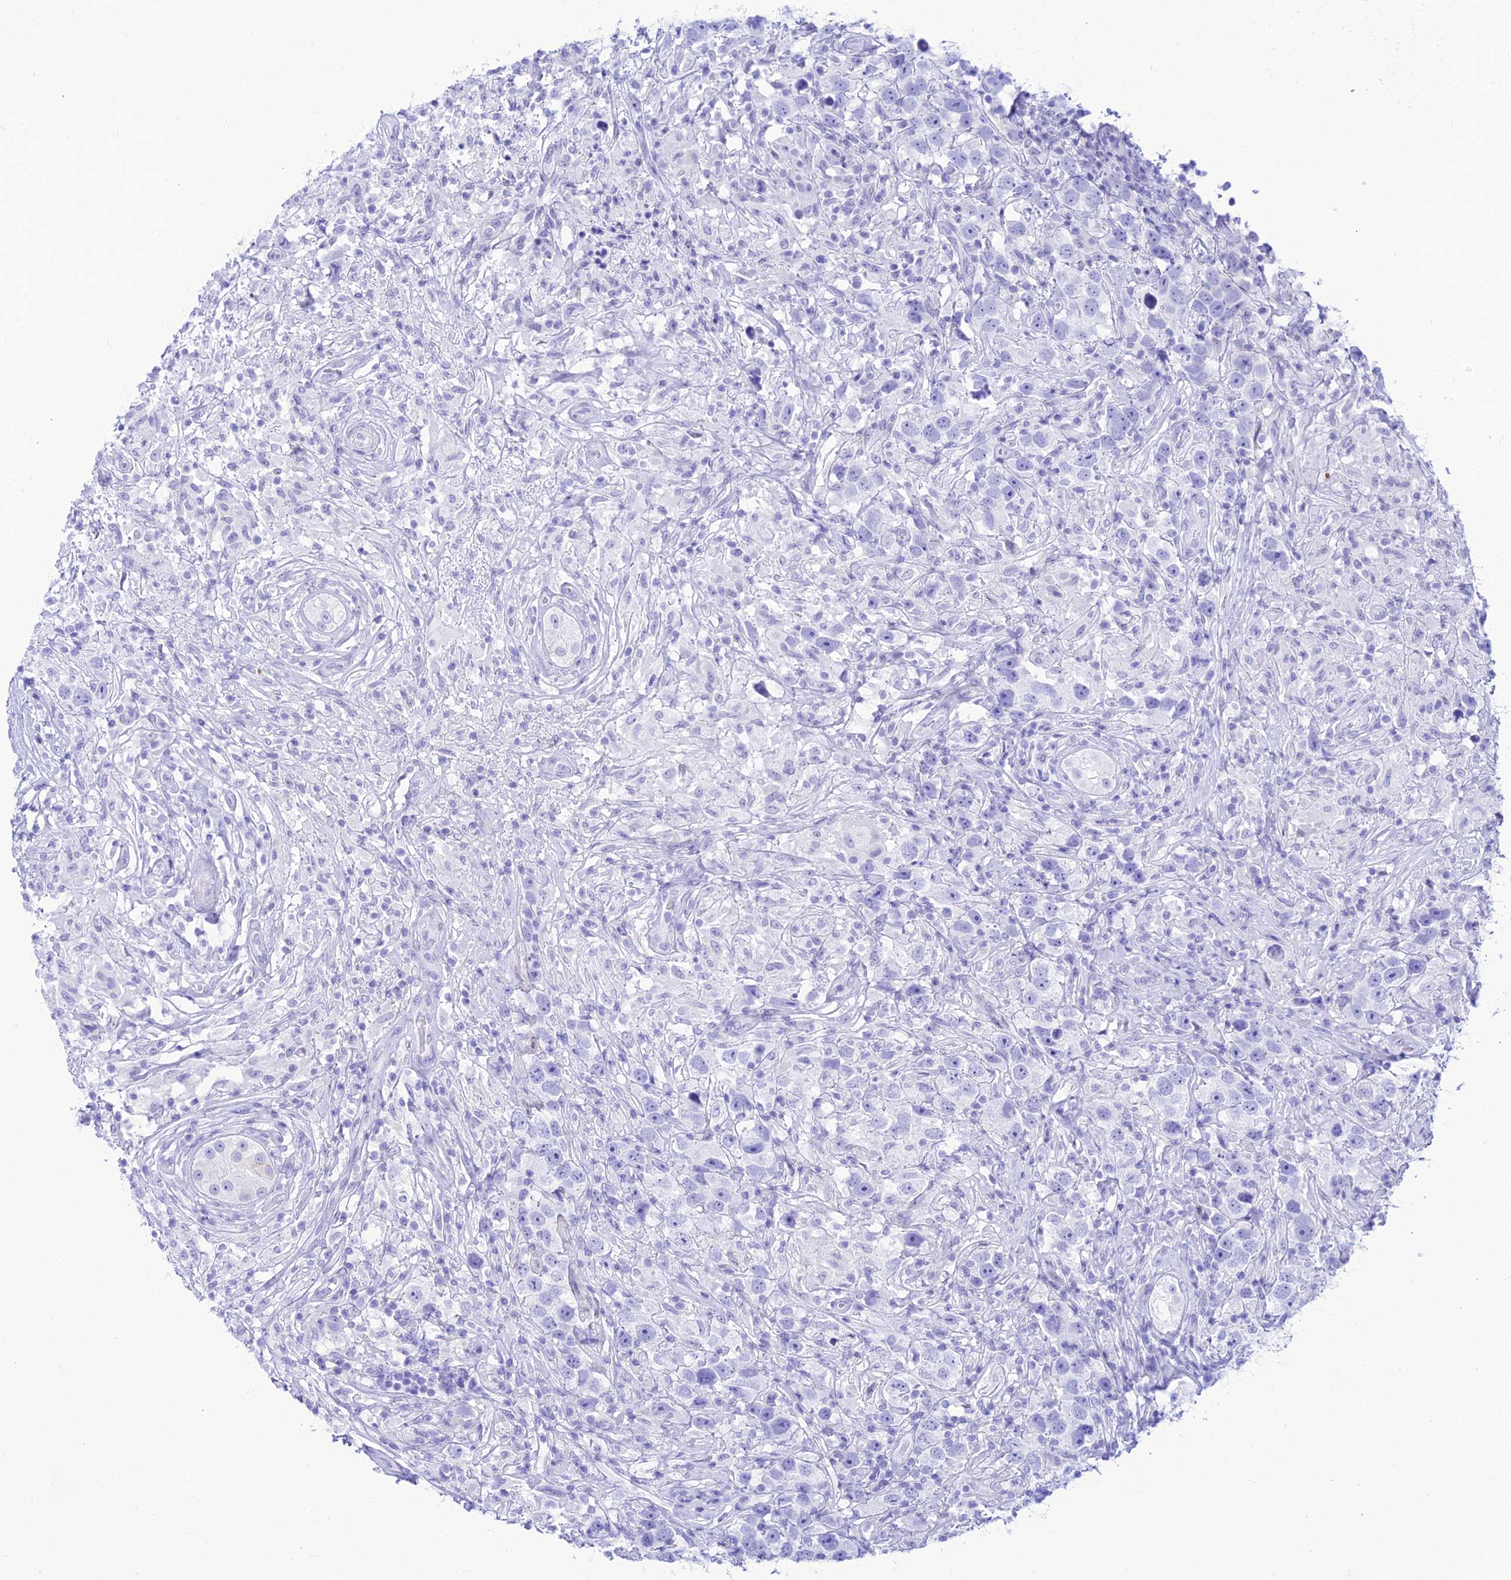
{"staining": {"intensity": "negative", "quantity": "none", "location": "none"}, "tissue": "testis cancer", "cell_type": "Tumor cells", "image_type": "cancer", "snomed": [{"axis": "morphology", "description": "Seminoma, NOS"}, {"axis": "topography", "description": "Testis"}], "caption": "Immunohistochemical staining of human testis cancer (seminoma) demonstrates no significant staining in tumor cells. Brightfield microscopy of immunohistochemistry stained with DAB (brown) and hematoxylin (blue), captured at high magnification.", "gene": "PRNP", "patient": {"sex": "male", "age": 49}}